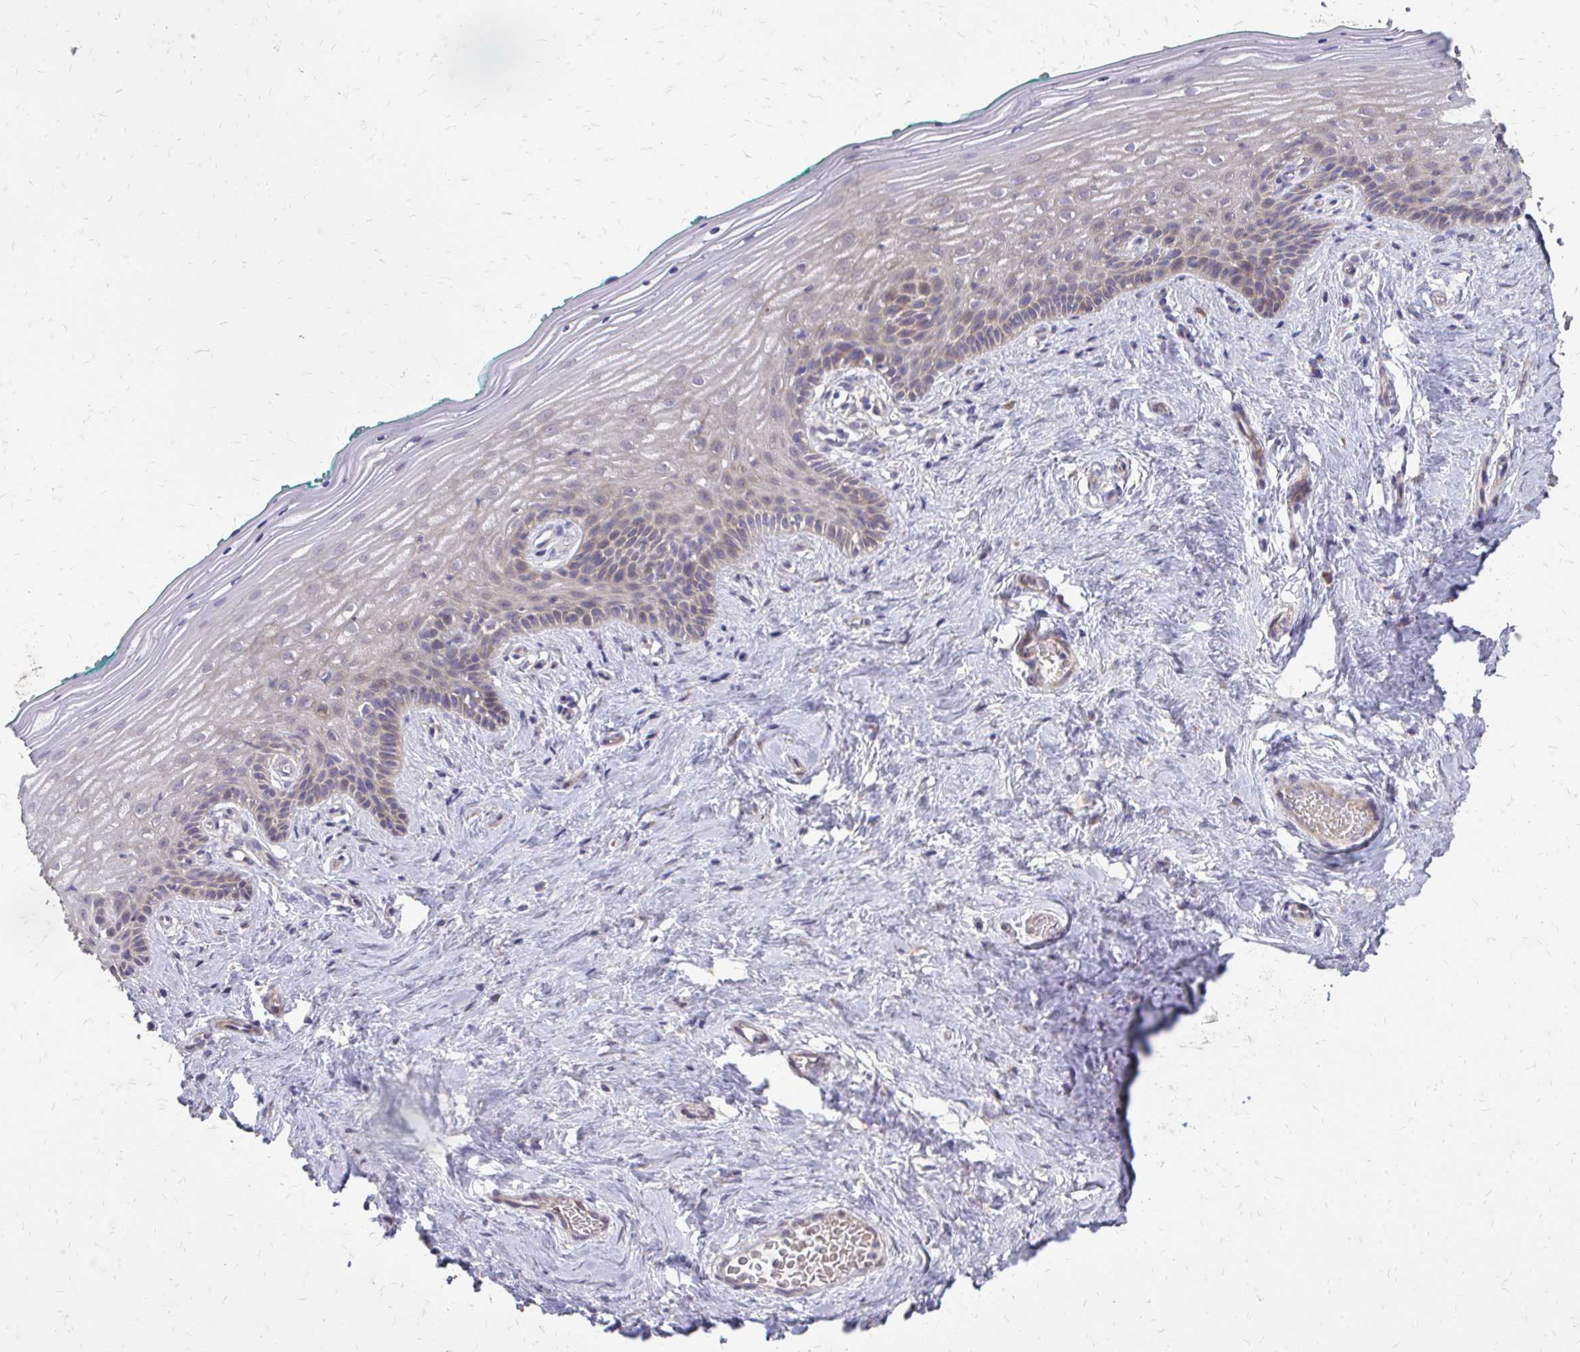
{"staining": {"intensity": "negative", "quantity": "none", "location": "none"}, "tissue": "vagina", "cell_type": "Squamous epithelial cells", "image_type": "normal", "snomed": [{"axis": "morphology", "description": "Normal tissue, NOS"}, {"axis": "topography", "description": "Vagina"}], "caption": "Immunohistochemical staining of unremarkable vagina exhibits no significant expression in squamous epithelial cells.", "gene": "MYORG", "patient": {"sex": "female", "age": 45}}